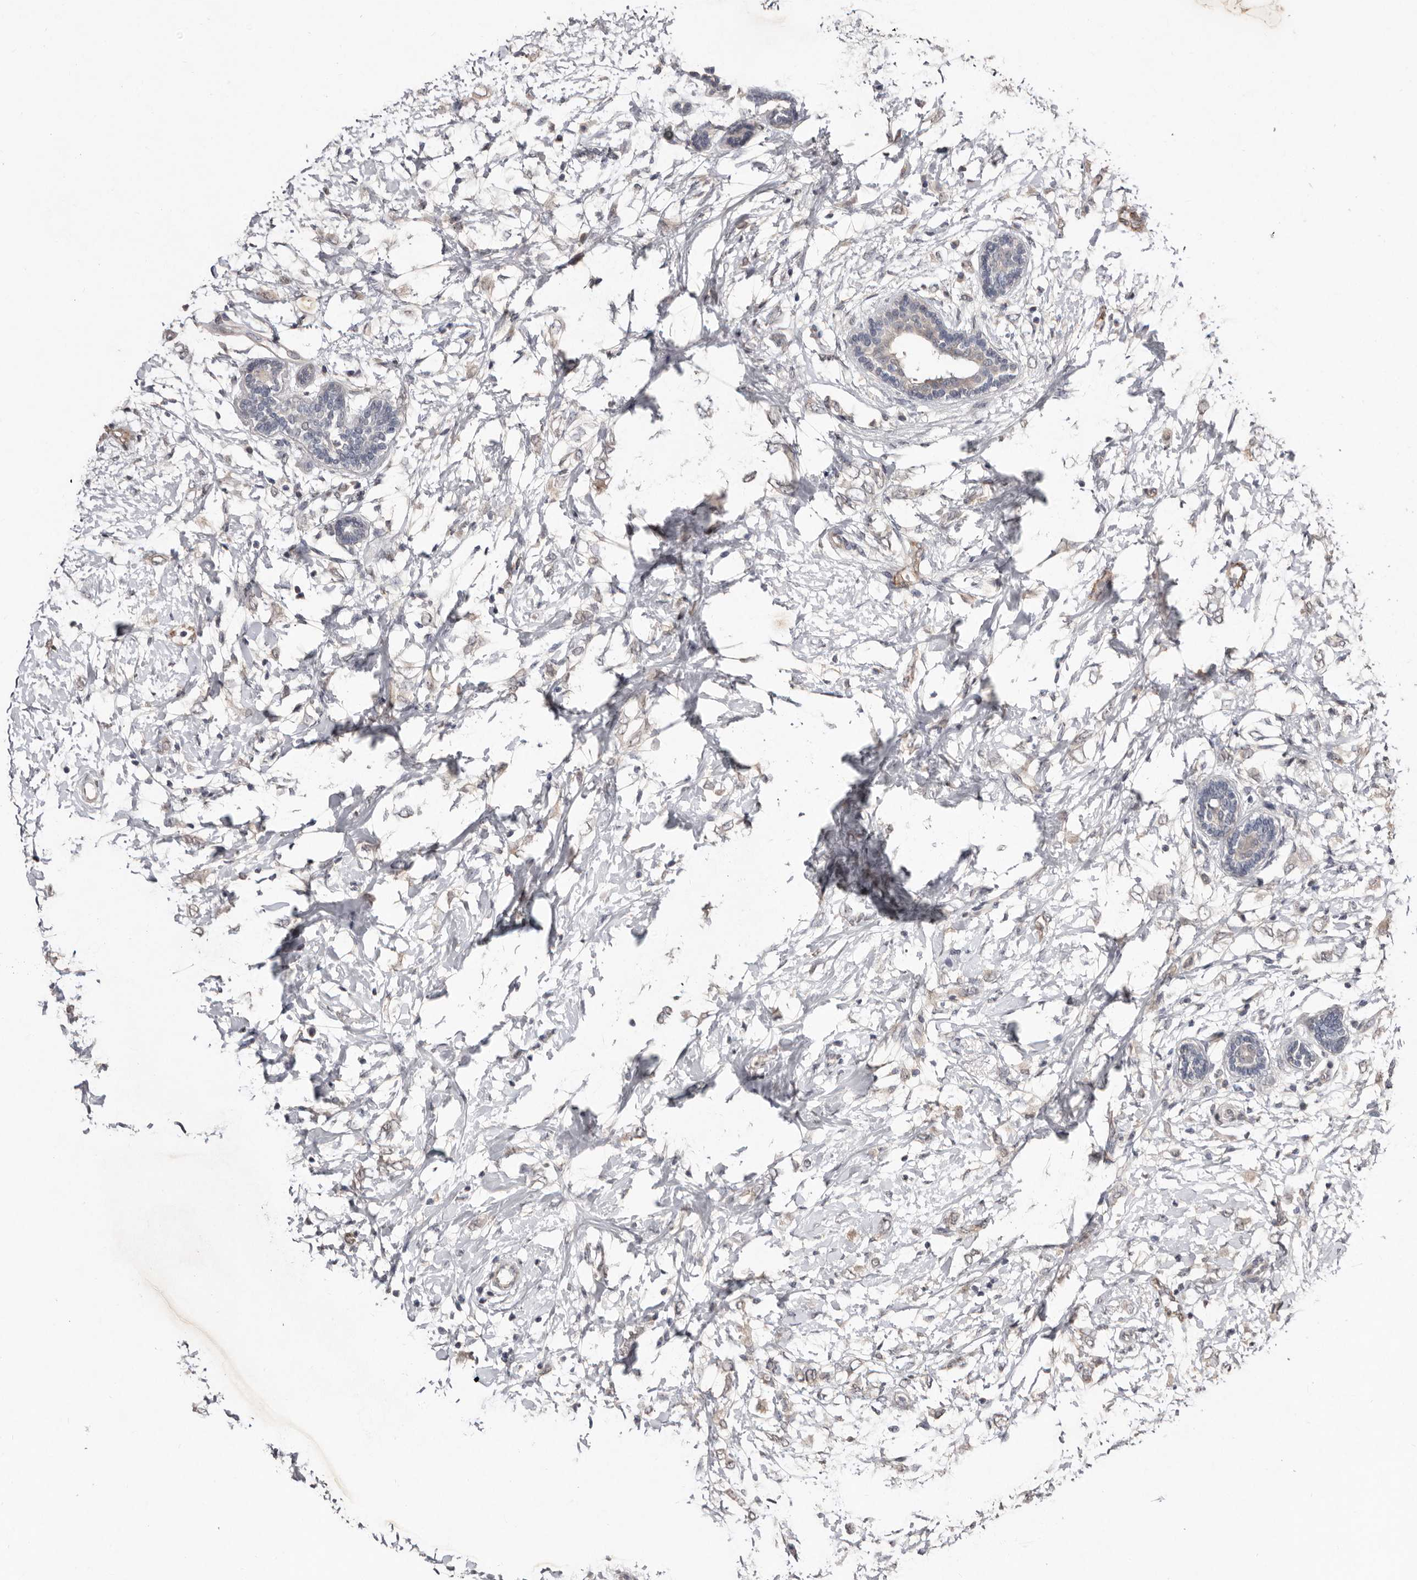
{"staining": {"intensity": "negative", "quantity": "none", "location": "none"}, "tissue": "breast cancer", "cell_type": "Tumor cells", "image_type": "cancer", "snomed": [{"axis": "morphology", "description": "Normal tissue, NOS"}, {"axis": "morphology", "description": "Lobular carcinoma"}, {"axis": "topography", "description": "Breast"}], "caption": "A micrograph of human breast cancer is negative for staining in tumor cells.", "gene": "SULT1E1", "patient": {"sex": "female", "age": 47}}